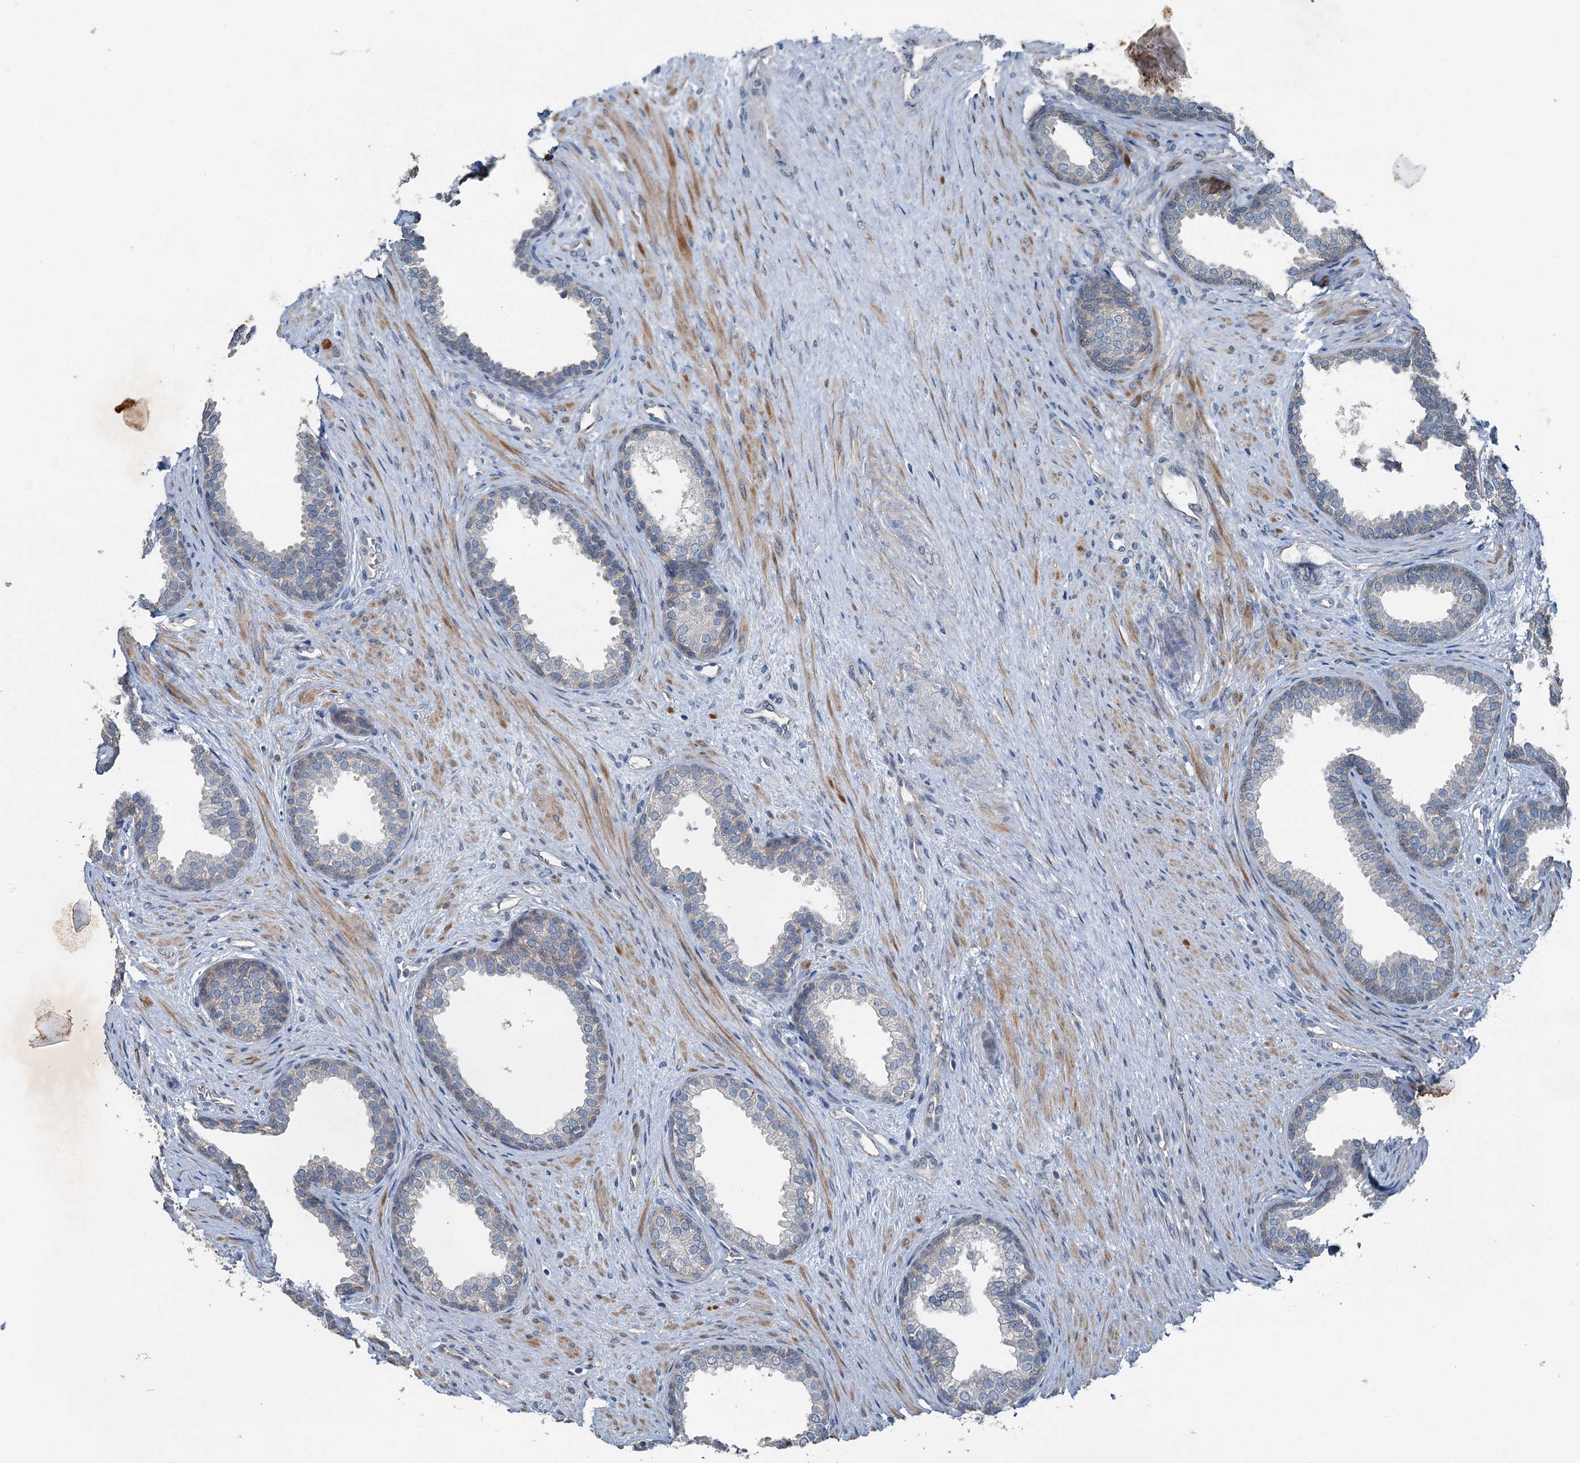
{"staining": {"intensity": "weak", "quantity": "<25%", "location": "cytoplasmic/membranous"}, "tissue": "prostate", "cell_type": "Glandular cells", "image_type": "normal", "snomed": [{"axis": "morphology", "description": "Normal tissue, NOS"}, {"axis": "topography", "description": "Prostate"}], "caption": "Human prostate stained for a protein using immunohistochemistry exhibits no staining in glandular cells.", "gene": "C6orf120", "patient": {"sex": "male", "age": 76}}